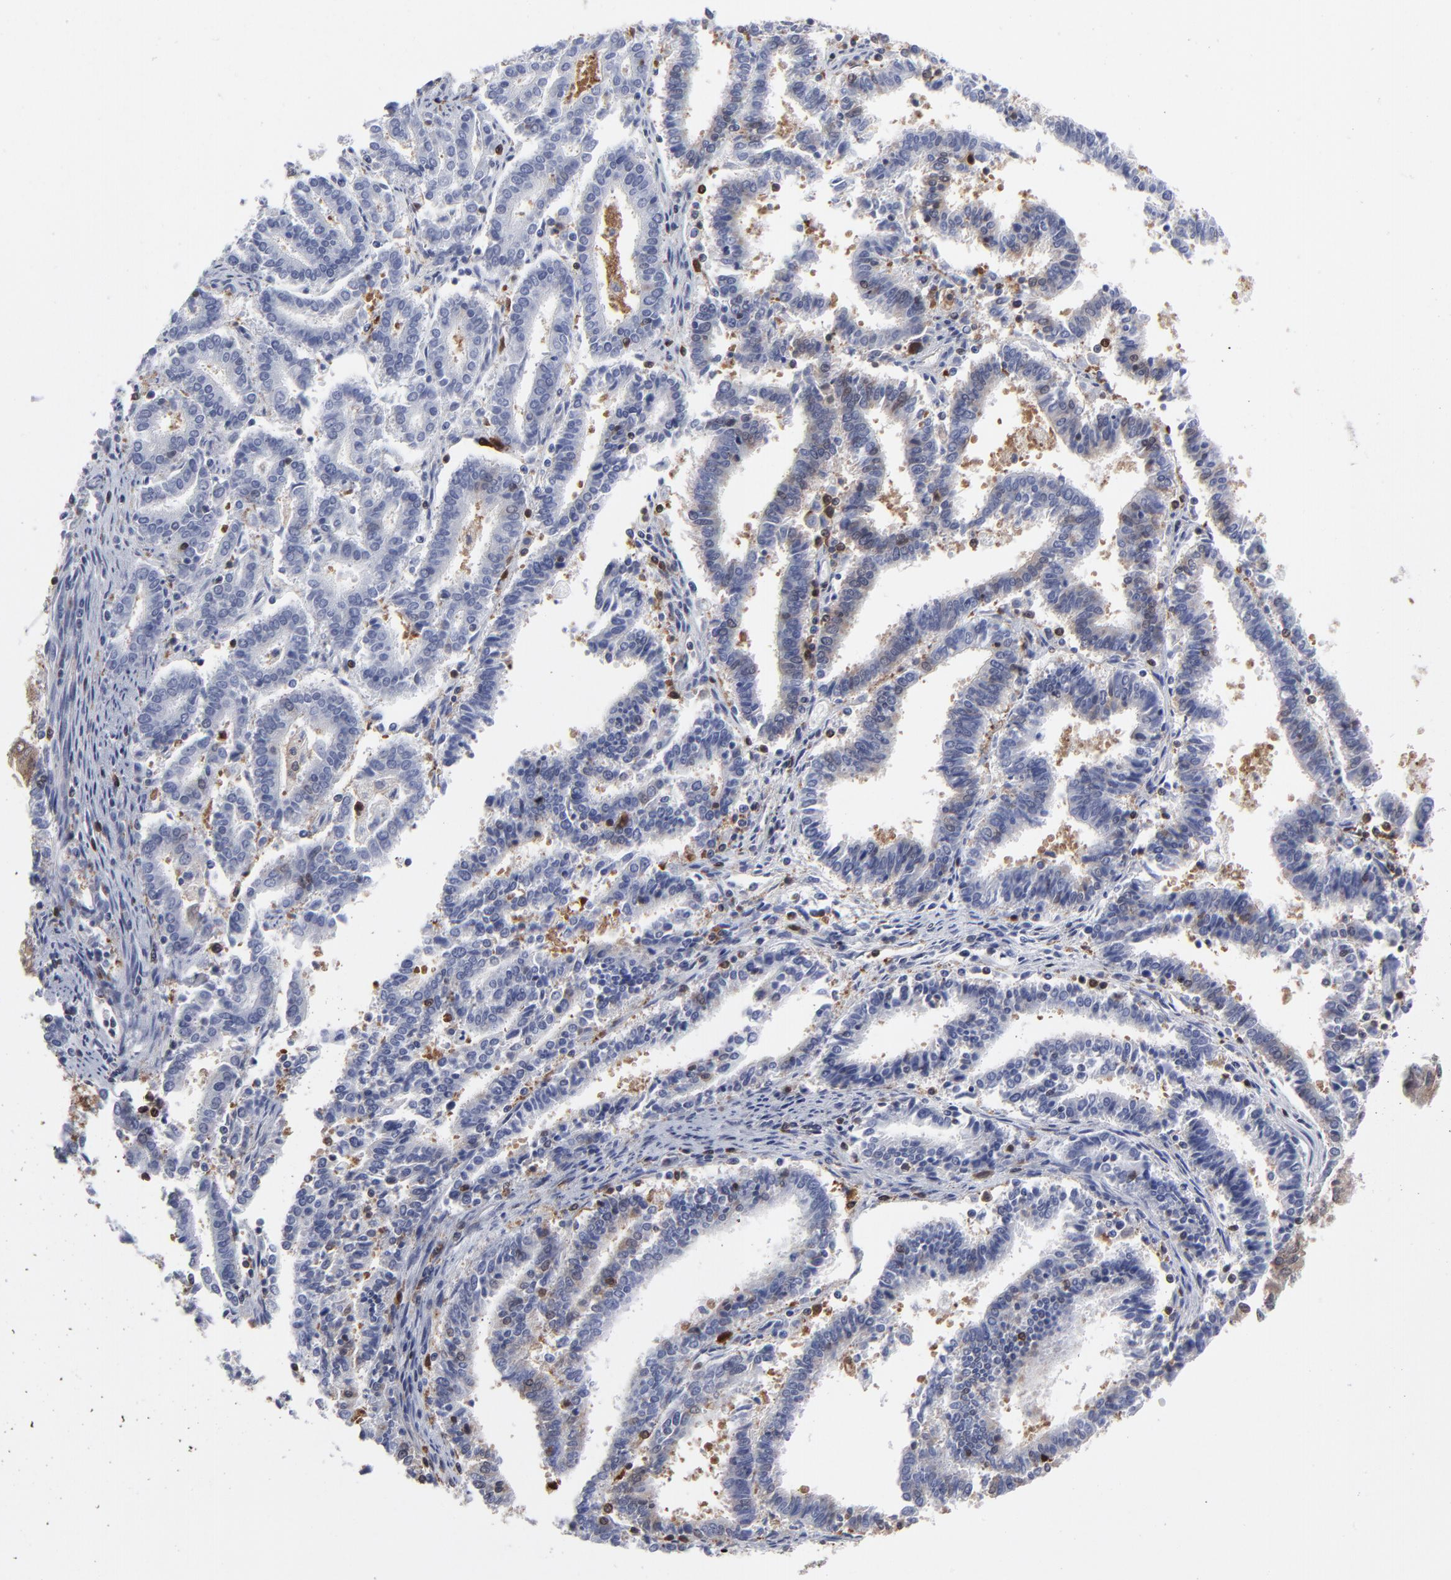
{"staining": {"intensity": "moderate", "quantity": ">75%", "location": "cytoplasmic/membranous"}, "tissue": "endometrial cancer", "cell_type": "Tumor cells", "image_type": "cancer", "snomed": [{"axis": "morphology", "description": "Adenocarcinoma, NOS"}, {"axis": "topography", "description": "Uterus"}], "caption": "DAB immunohistochemical staining of human endometrial cancer shows moderate cytoplasmic/membranous protein expression in approximately >75% of tumor cells. (Brightfield microscopy of DAB IHC at high magnification).", "gene": "MAP2K1", "patient": {"sex": "female", "age": 83}}